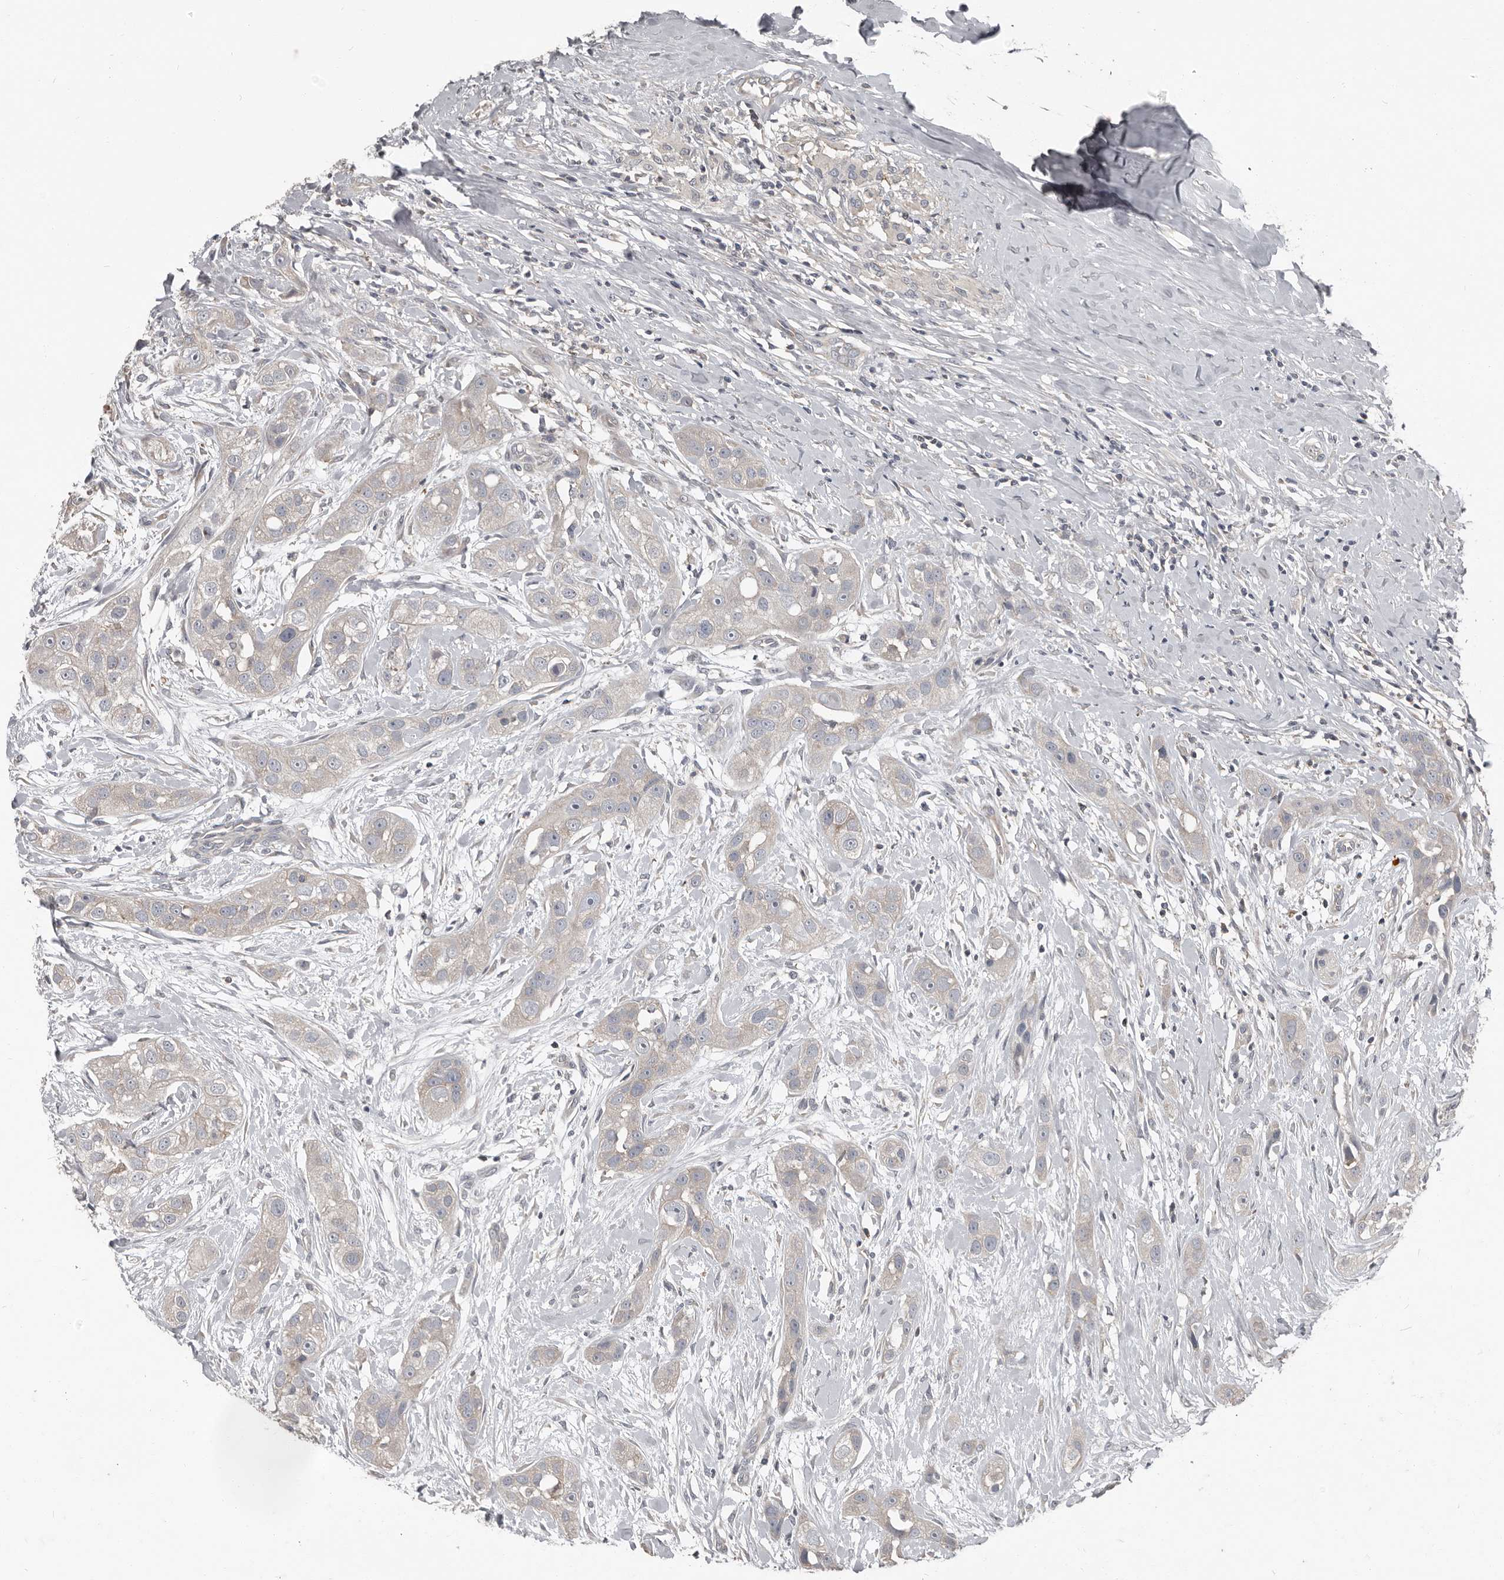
{"staining": {"intensity": "negative", "quantity": "none", "location": "none"}, "tissue": "head and neck cancer", "cell_type": "Tumor cells", "image_type": "cancer", "snomed": [{"axis": "morphology", "description": "Normal tissue, NOS"}, {"axis": "morphology", "description": "Squamous cell carcinoma, NOS"}, {"axis": "topography", "description": "Skeletal muscle"}, {"axis": "topography", "description": "Head-Neck"}], "caption": "Tumor cells are negative for brown protein staining in squamous cell carcinoma (head and neck).", "gene": "CA6", "patient": {"sex": "male", "age": 51}}